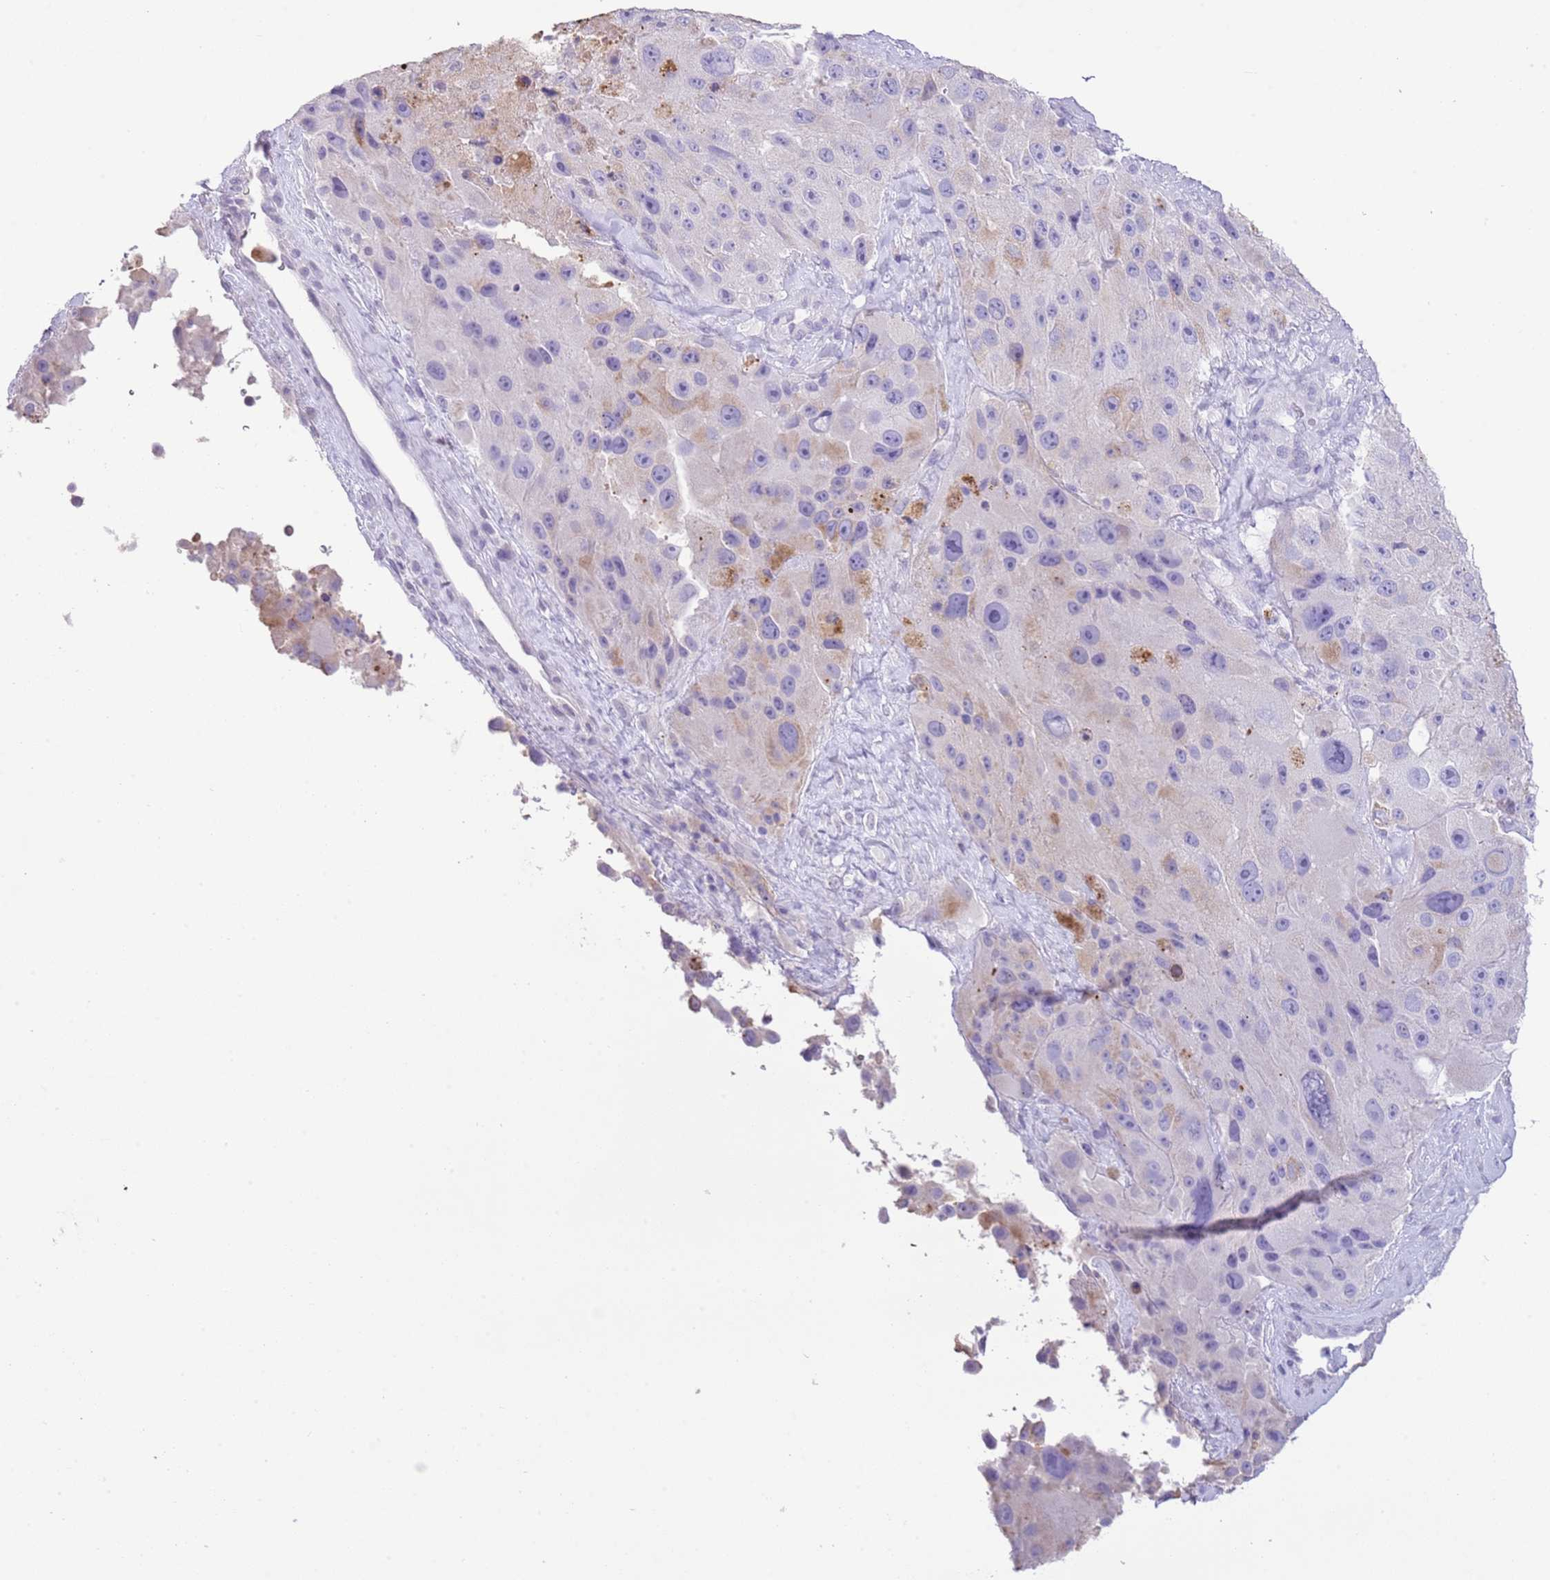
{"staining": {"intensity": "negative", "quantity": "none", "location": "none"}, "tissue": "melanoma", "cell_type": "Tumor cells", "image_type": "cancer", "snomed": [{"axis": "morphology", "description": "Malignant melanoma, Metastatic site"}, {"axis": "topography", "description": "Lymph node"}], "caption": "Immunohistochemistry (IHC) photomicrograph of neoplastic tissue: malignant melanoma (metastatic site) stained with DAB (3,3'-diaminobenzidine) demonstrates no significant protein staining in tumor cells. (DAB (3,3'-diaminobenzidine) immunohistochemistry (IHC) with hematoxylin counter stain).", "gene": "OR2Z1", "patient": {"sex": "male", "age": 62}}